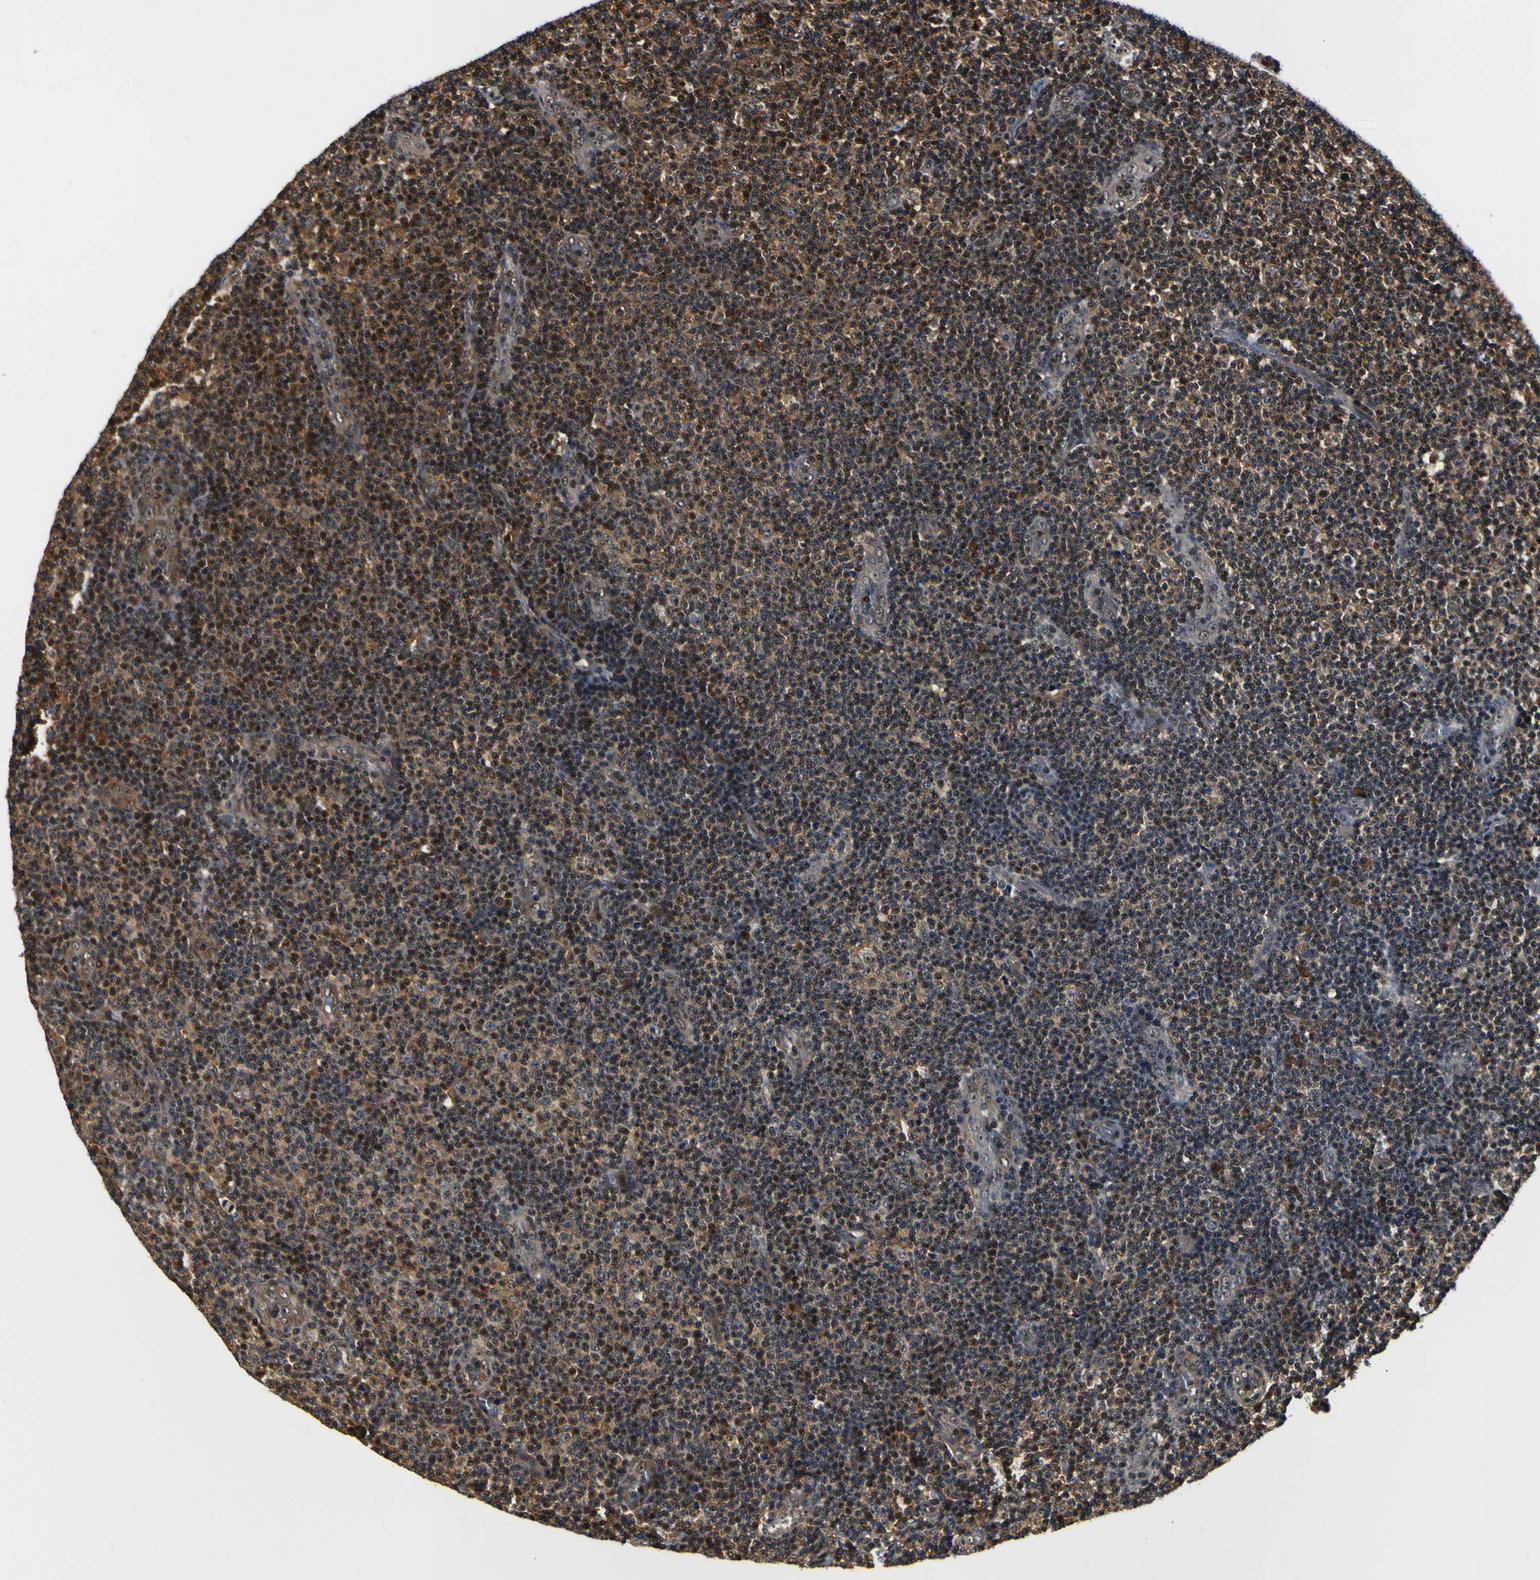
{"staining": {"intensity": "strong", "quantity": "25%-75%", "location": "cytoplasmic/membranous,nuclear"}, "tissue": "lymphoma", "cell_type": "Tumor cells", "image_type": "cancer", "snomed": [{"axis": "morphology", "description": "Malignant lymphoma, non-Hodgkin's type, Low grade"}, {"axis": "topography", "description": "Lymph node"}], "caption": "Strong cytoplasmic/membranous and nuclear staining for a protein is appreciated in approximately 25%-75% of tumor cells of lymphoma using immunohistochemistry (IHC).", "gene": "LRP4", "patient": {"sex": "male", "age": 83}}